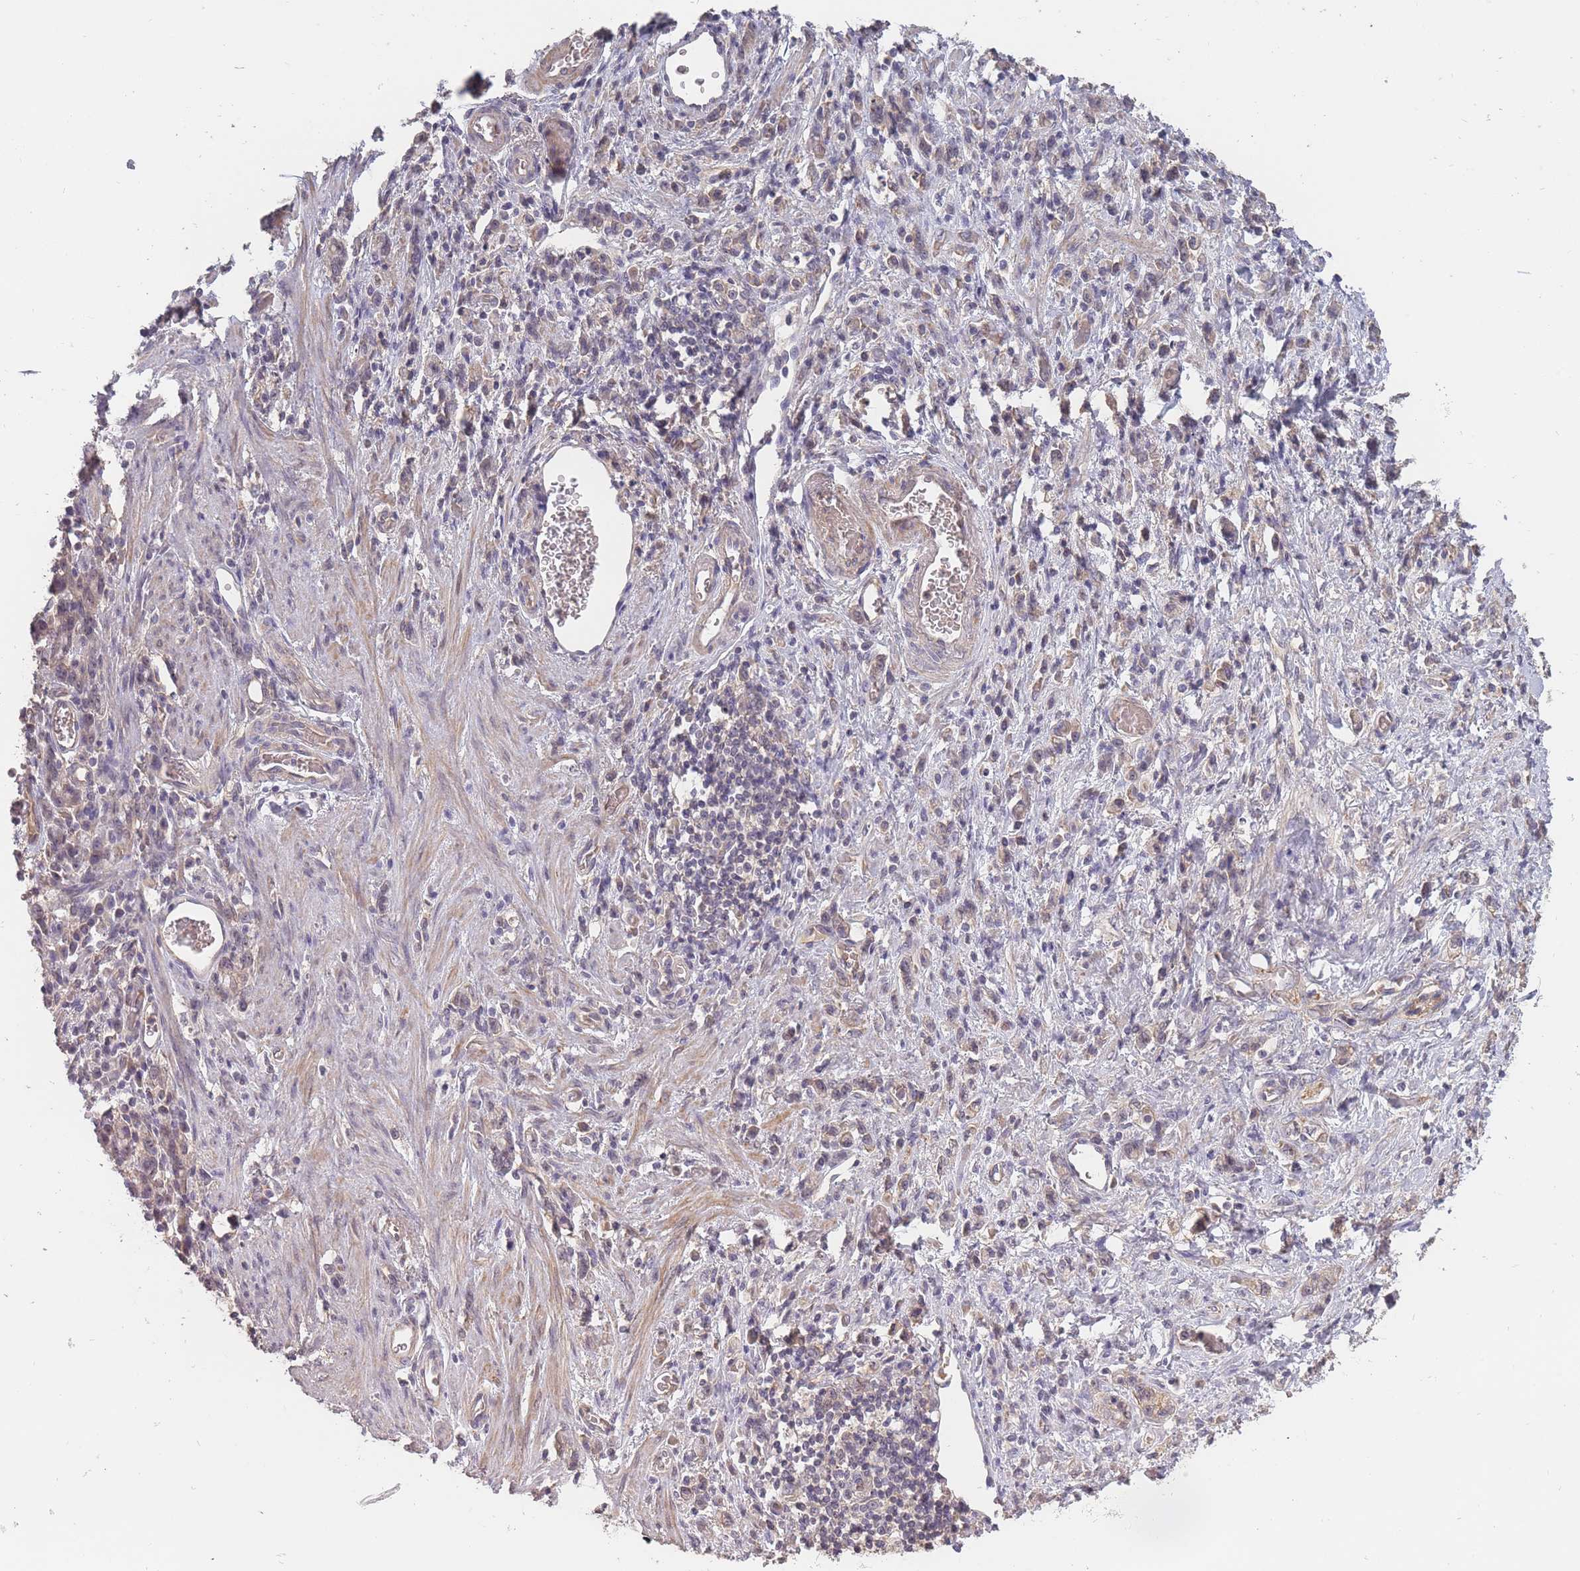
{"staining": {"intensity": "negative", "quantity": "none", "location": "none"}, "tissue": "stomach cancer", "cell_type": "Tumor cells", "image_type": "cancer", "snomed": [{"axis": "morphology", "description": "Adenocarcinoma, NOS"}, {"axis": "topography", "description": "Stomach"}], "caption": "This photomicrograph is of adenocarcinoma (stomach) stained with immunohistochemistry to label a protein in brown with the nuclei are counter-stained blue. There is no expression in tumor cells. (Stains: DAB immunohistochemistry with hematoxylin counter stain, Microscopy: brightfield microscopy at high magnification).", "gene": "KIAA1755", "patient": {"sex": "male", "age": 77}}